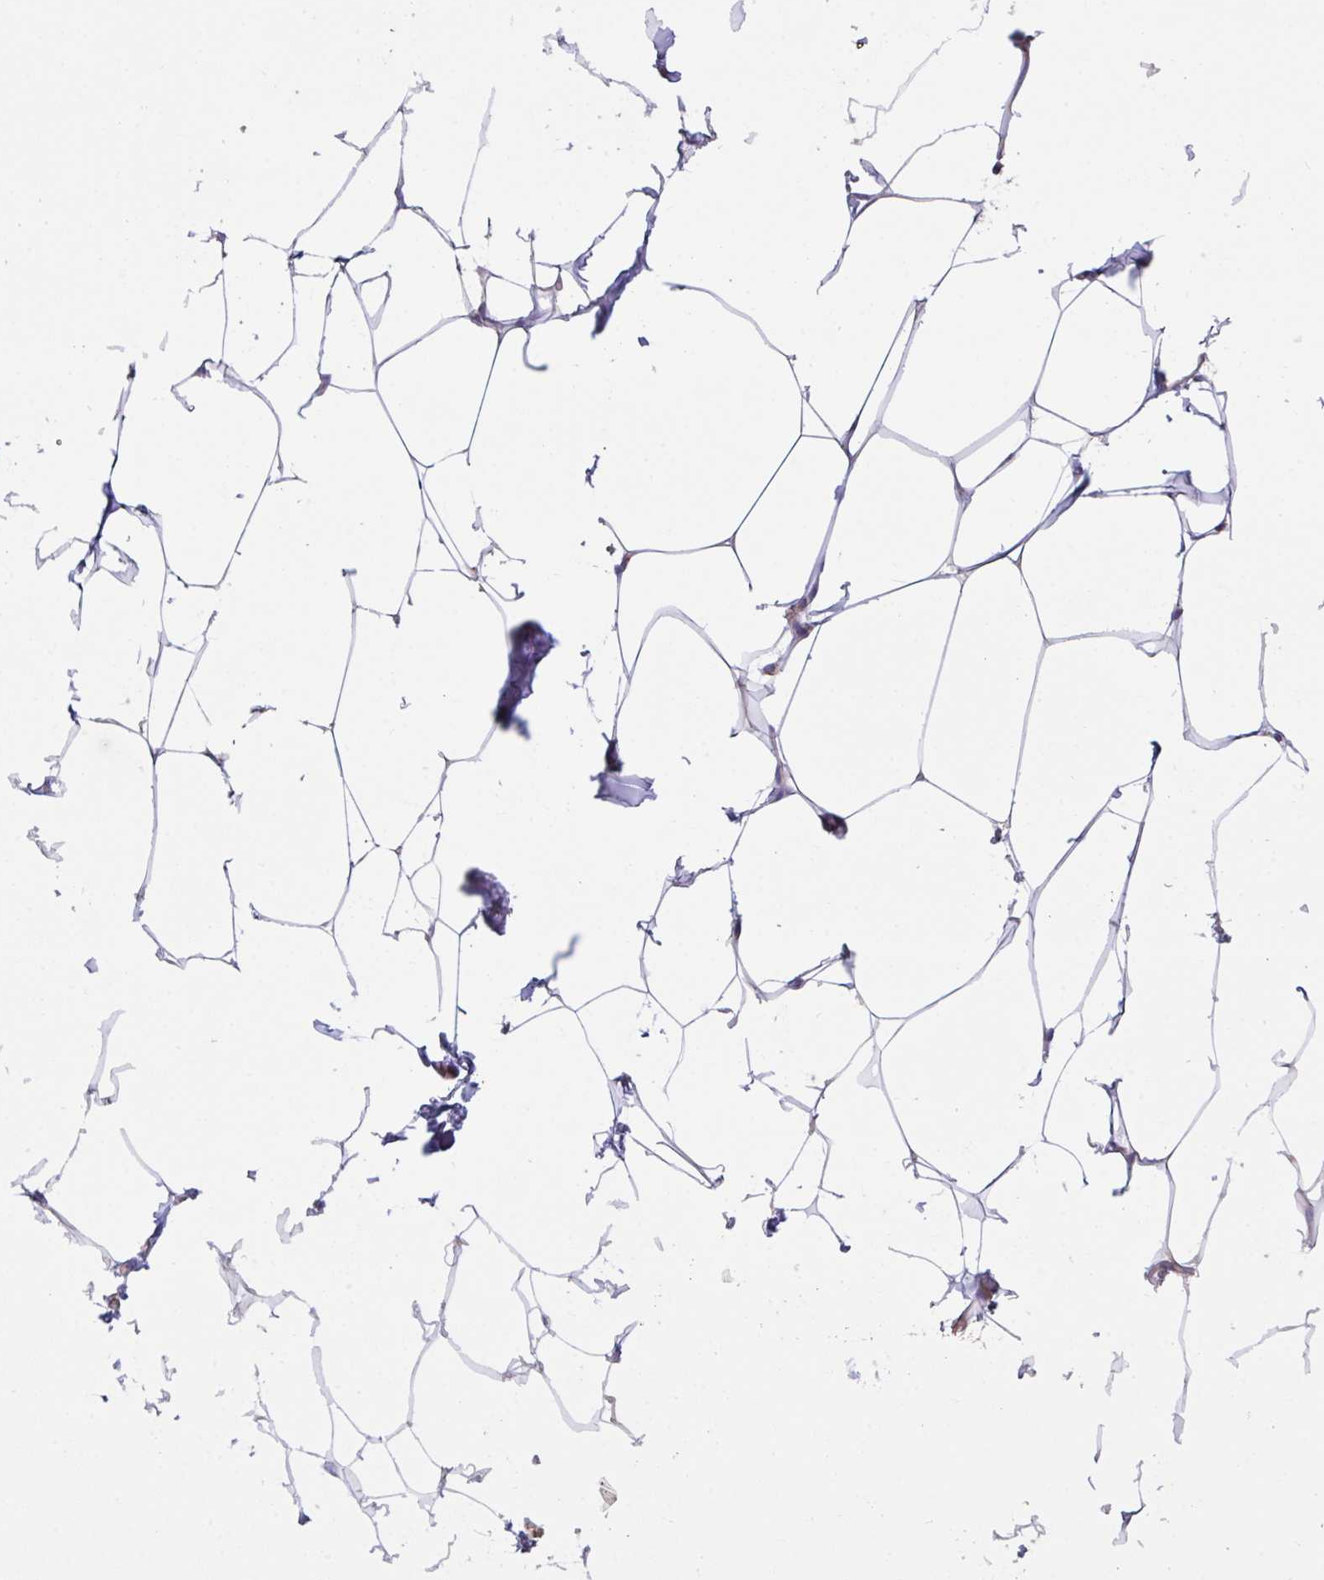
{"staining": {"intensity": "negative", "quantity": "none", "location": "none"}, "tissue": "breast", "cell_type": "Adipocytes", "image_type": "normal", "snomed": [{"axis": "morphology", "description": "Normal tissue, NOS"}, {"axis": "topography", "description": "Breast"}], "caption": "Human breast stained for a protein using IHC shows no staining in adipocytes.", "gene": "YARS2", "patient": {"sex": "female", "age": 32}}